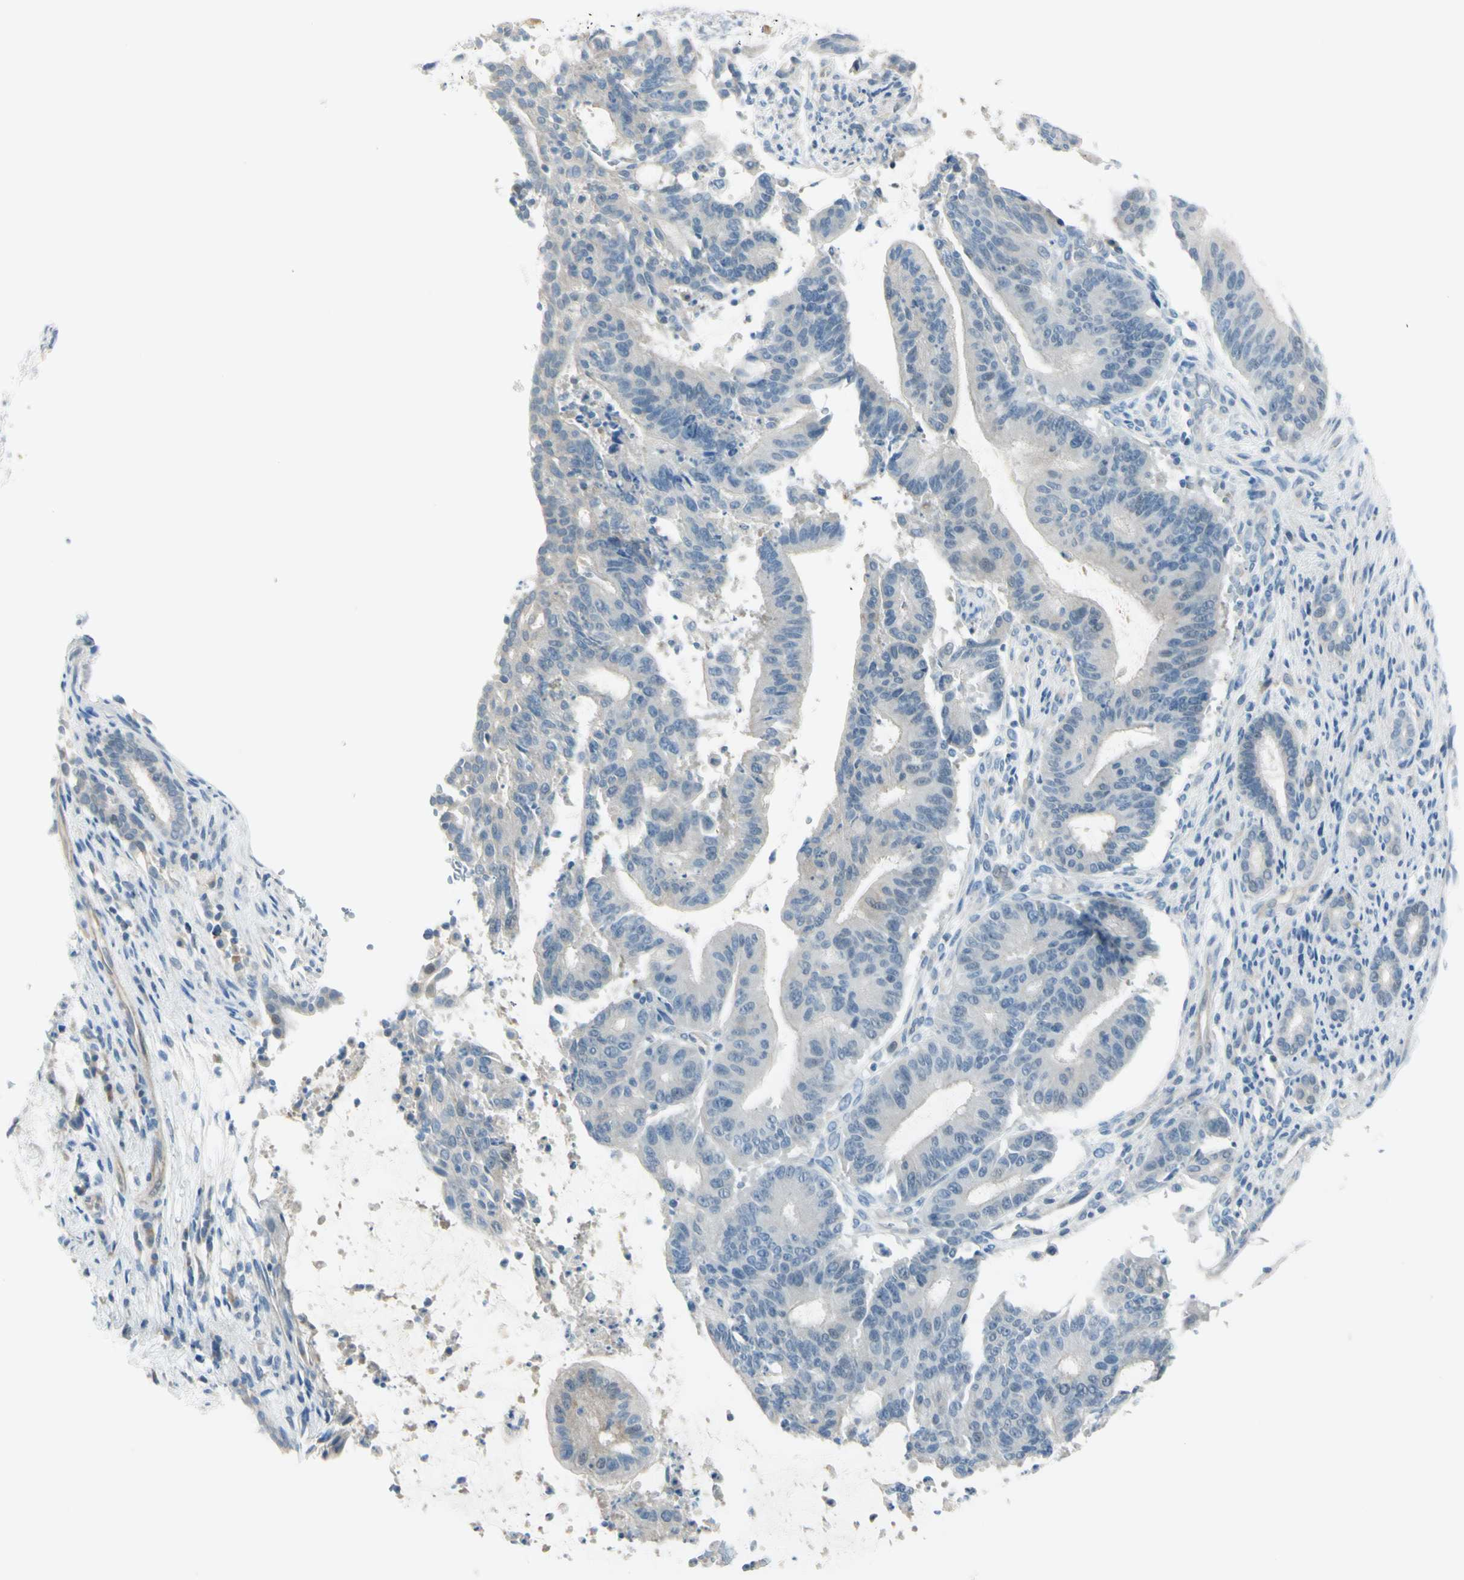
{"staining": {"intensity": "negative", "quantity": "none", "location": "none"}, "tissue": "liver cancer", "cell_type": "Tumor cells", "image_type": "cancer", "snomed": [{"axis": "morphology", "description": "Cholangiocarcinoma"}, {"axis": "topography", "description": "Liver"}], "caption": "A histopathology image of cholangiocarcinoma (liver) stained for a protein exhibits no brown staining in tumor cells.", "gene": "ASB9", "patient": {"sex": "female", "age": 73}}